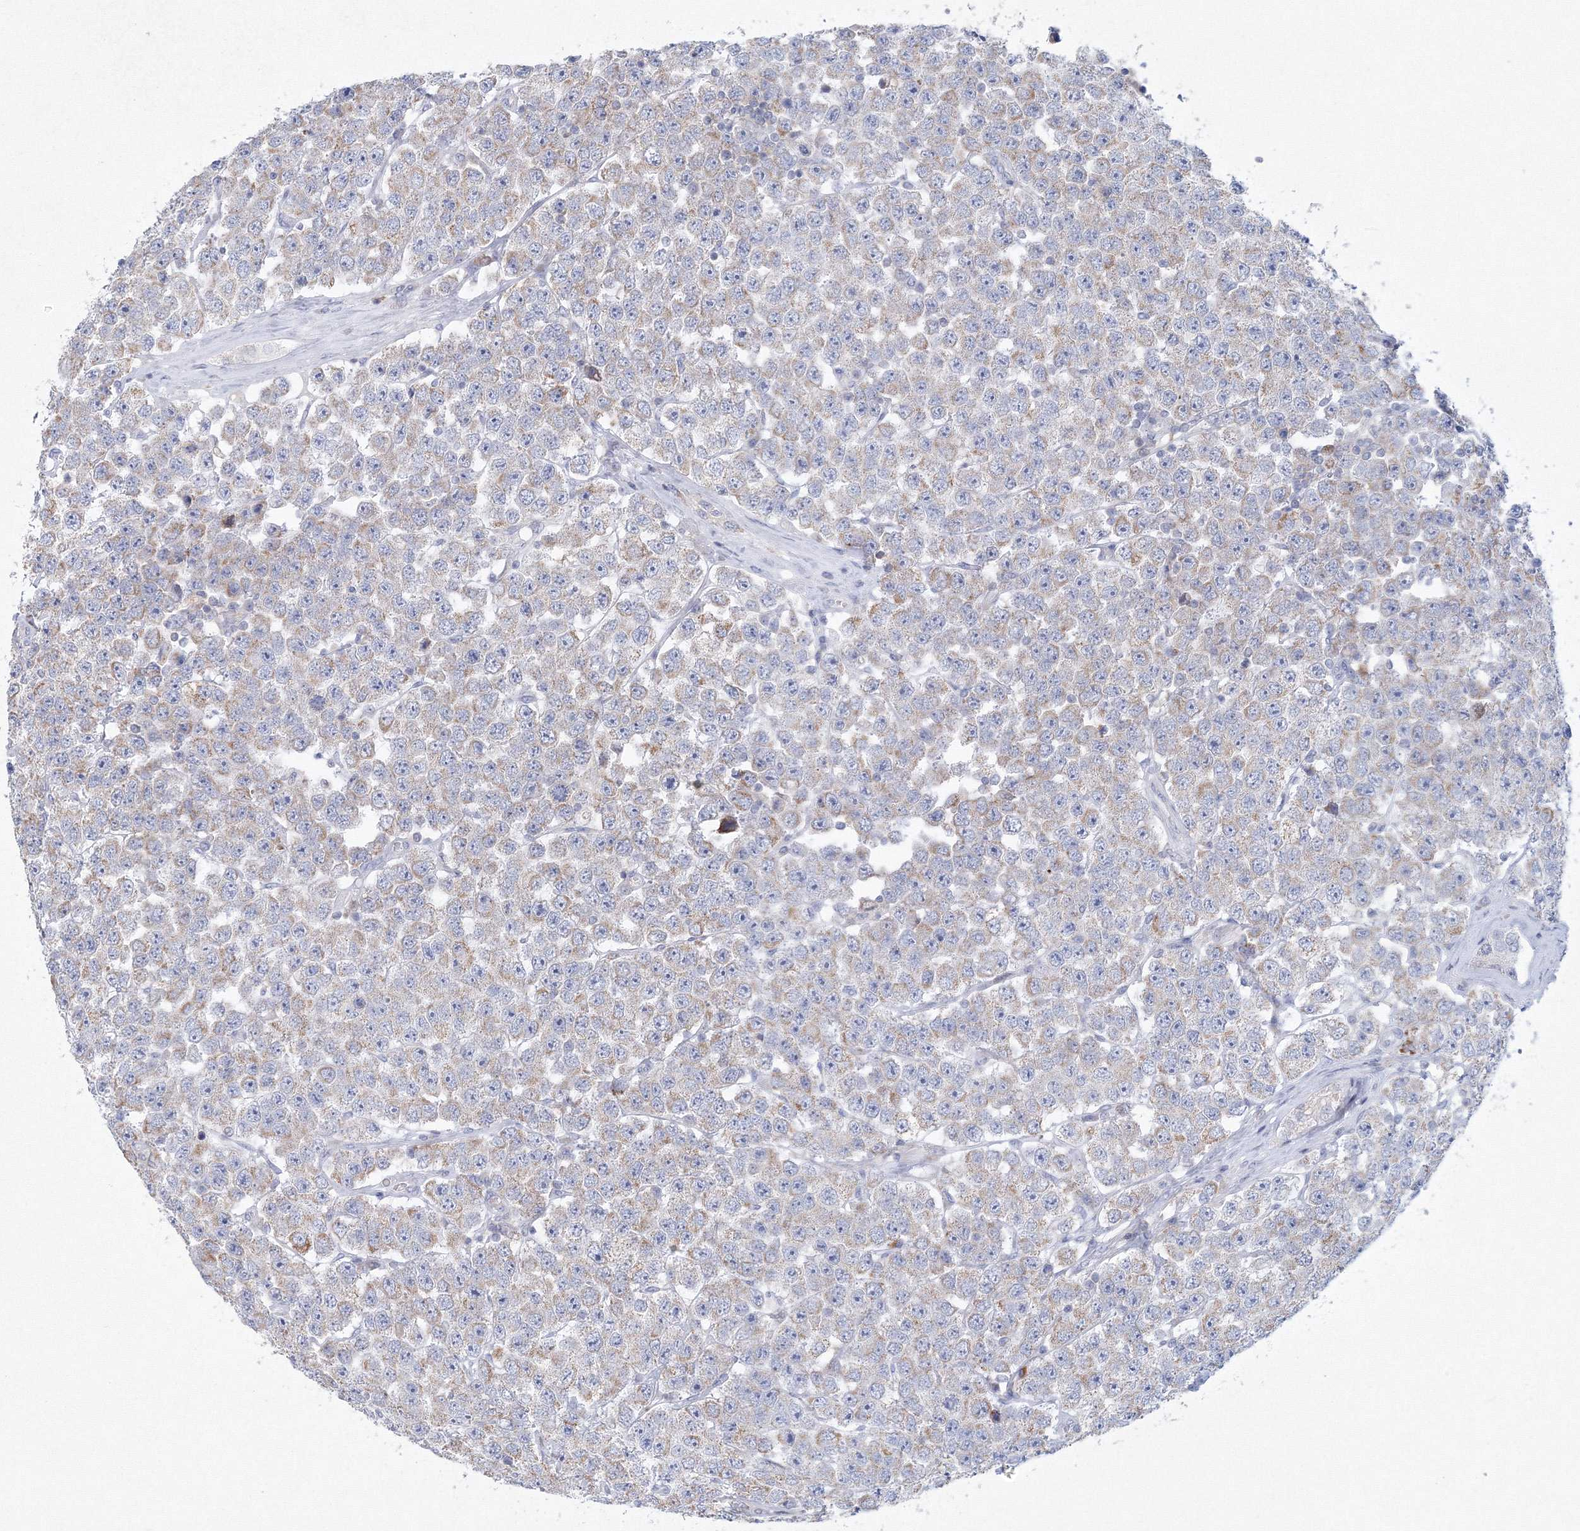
{"staining": {"intensity": "weak", "quantity": ">75%", "location": "cytoplasmic/membranous"}, "tissue": "testis cancer", "cell_type": "Tumor cells", "image_type": "cancer", "snomed": [{"axis": "morphology", "description": "Seminoma, NOS"}, {"axis": "topography", "description": "Testis"}], "caption": "Approximately >75% of tumor cells in human testis cancer (seminoma) display weak cytoplasmic/membranous protein positivity as visualized by brown immunohistochemical staining.", "gene": "NIPAL1", "patient": {"sex": "male", "age": 28}}